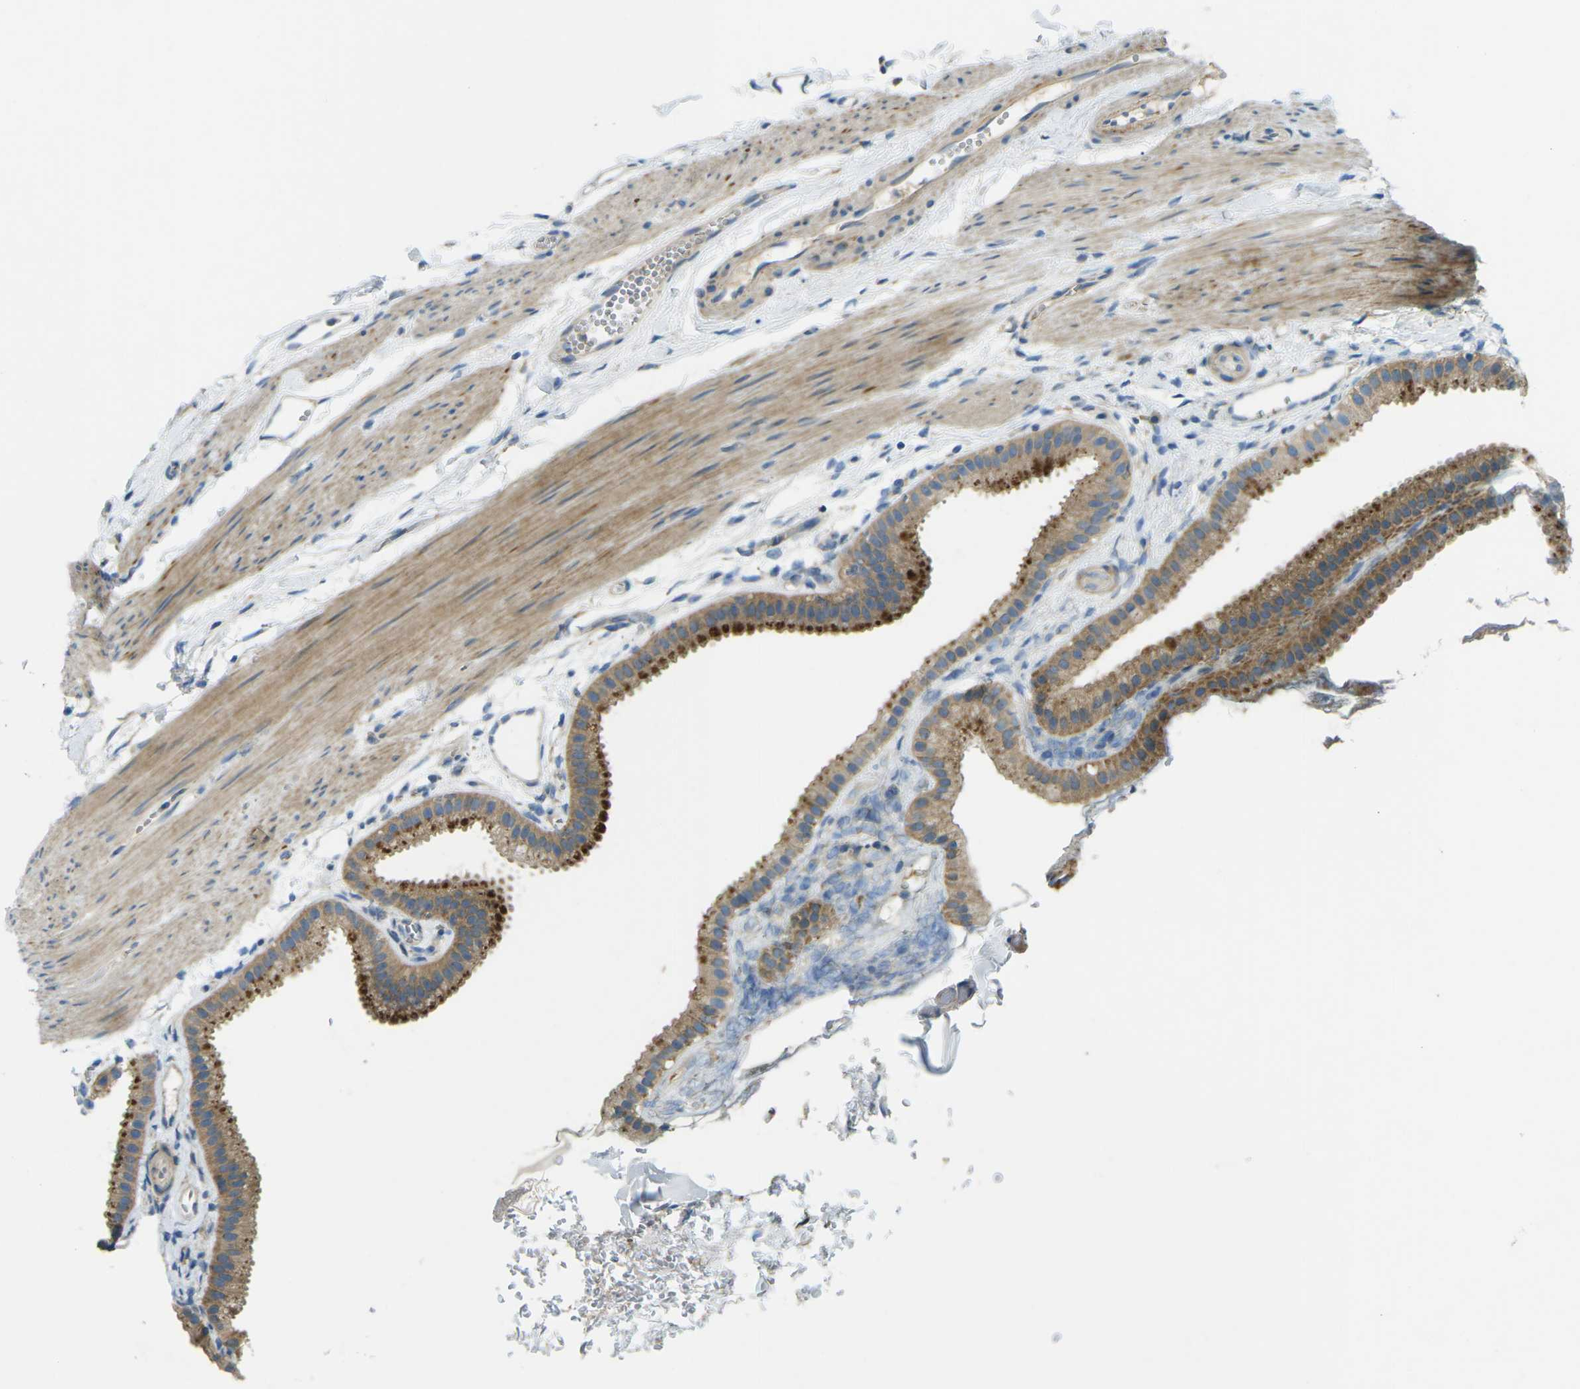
{"staining": {"intensity": "moderate", "quantity": ">75%", "location": "cytoplasmic/membranous"}, "tissue": "gallbladder", "cell_type": "Glandular cells", "image_type": "normal", "snomed": [{"axis": "morphology", "description": "Normal tissue, NOS"}, {"axis": "topography", "description": "Gallbladder"}], "caption": "Immunohistochemical staining of benign gallbladder exhibits medium levels of moderate cytoplasmic/membranous expression in about >75% of glandular cells. (Brightfield microscopy of DAB IHC at high magnification).", "gene": "MYLK4", "patient": {"sex": "female", "age": 64}}